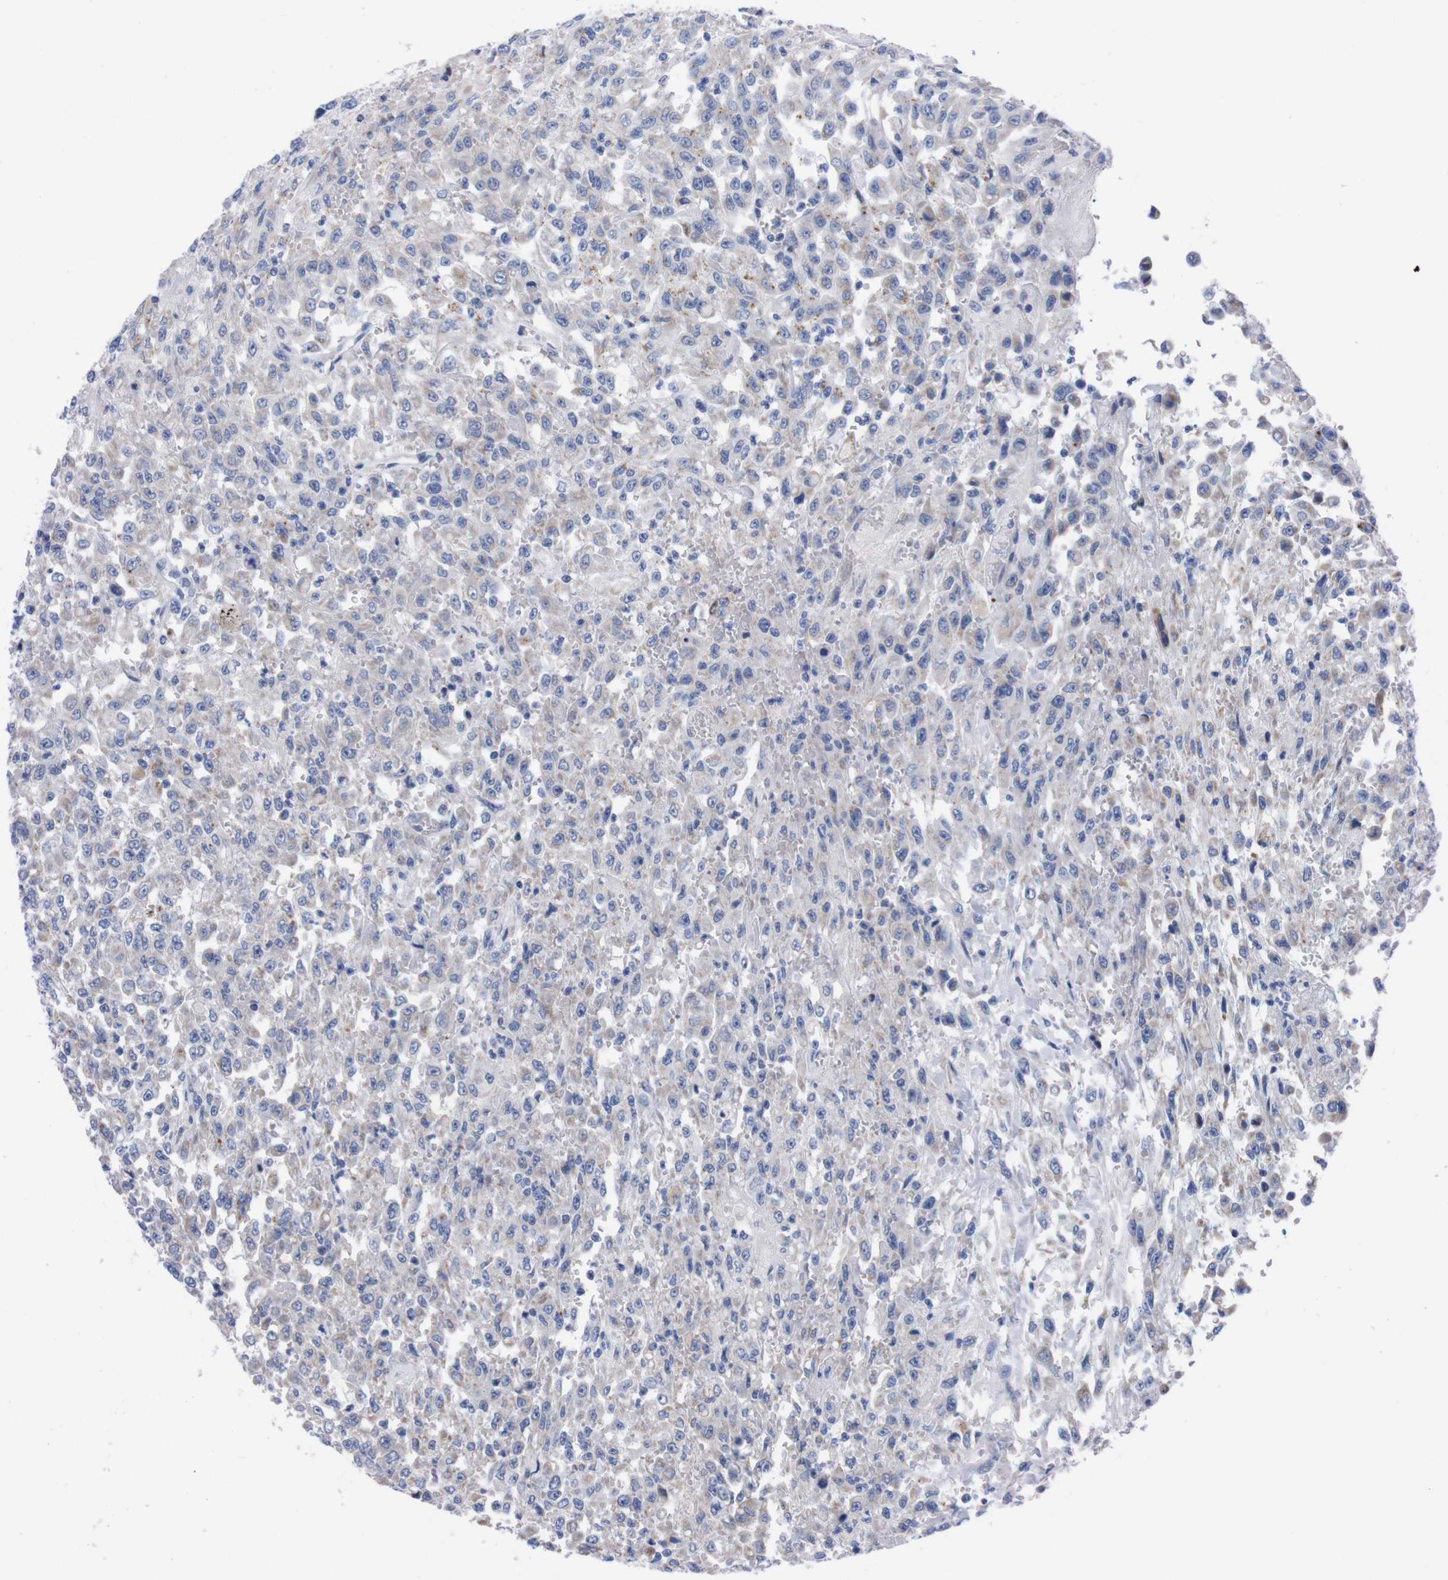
{"staining": {"intensity": "negative", "quantity": "none", "location": "none"}, "tissue": "urothelial cancer", "cell_type": "Tumor cells", "image_type": "cancer", "snomed": [{"axis": "morphology", "description": "Urothelial carcinoma, High grade"}, {"axis": "topography", "description": "Urinary bladder"}], "caption": "An image of human urothelial carcinoma (high-grade) is negative for staining in tumor cells.", "gene": "FAM210A", "patient": {"sex": "male", "age": 46}}